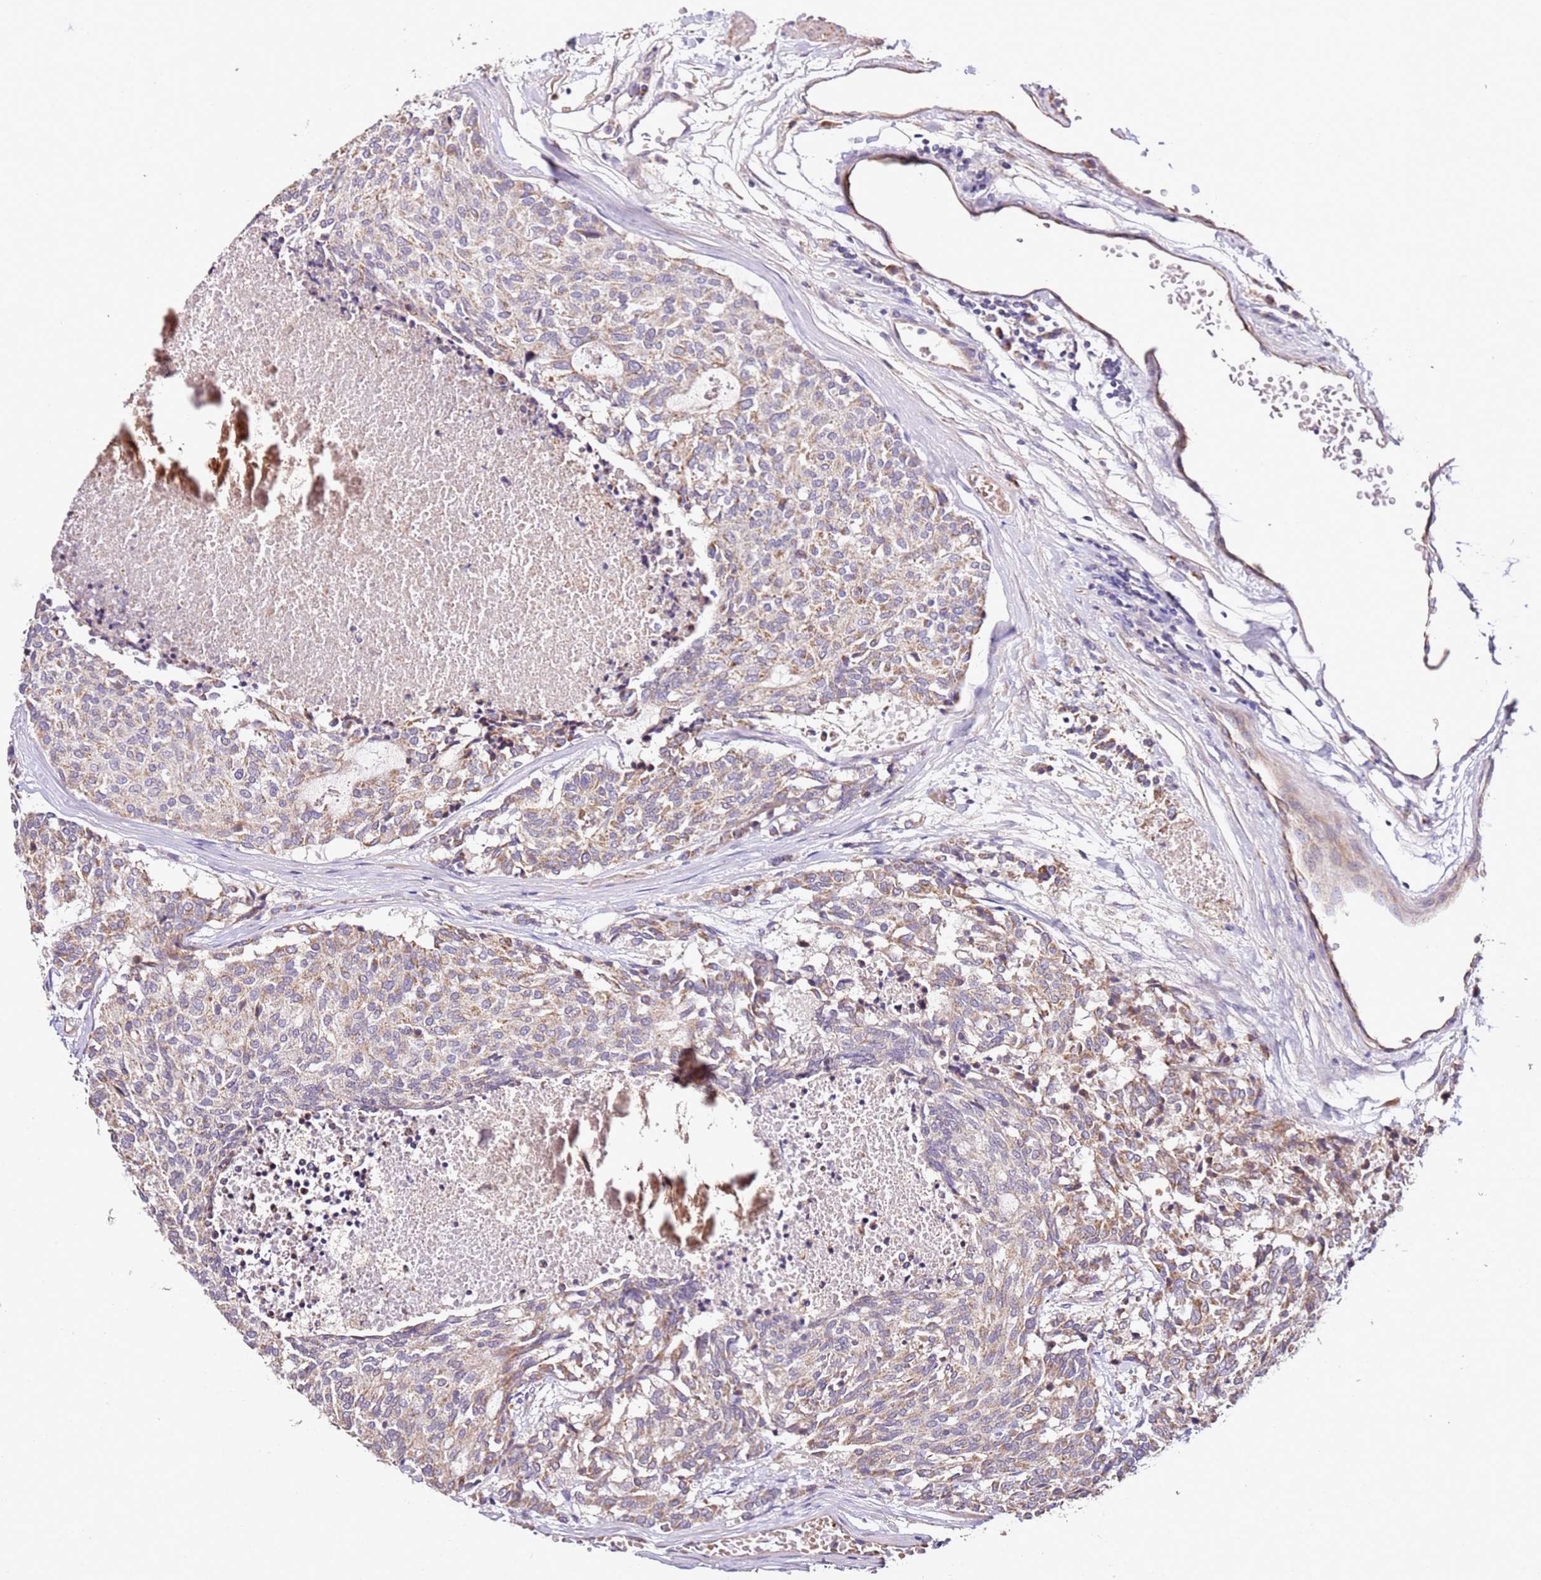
{"staining": {"intensity": "weak", "quantity": ">75%", "location": "cytoplasmic/membranous"}, "tissue": "carcinoid", "cell_type": "Tumor cells", "image_type": "cancer", "snomed": [{"axis": "morphology", "description": "Carcinoid, malignant, NOS"}, {"axis": "topography", "description": "Pancreas"}], "caption": "A photomicrograph of human malignant carcinoid stained for a protein displays weak cytoplasmic/membranous brown staining in tumor cells.", "gene": "OR2B11", "patient": {"sex": "female", "age": 54}}